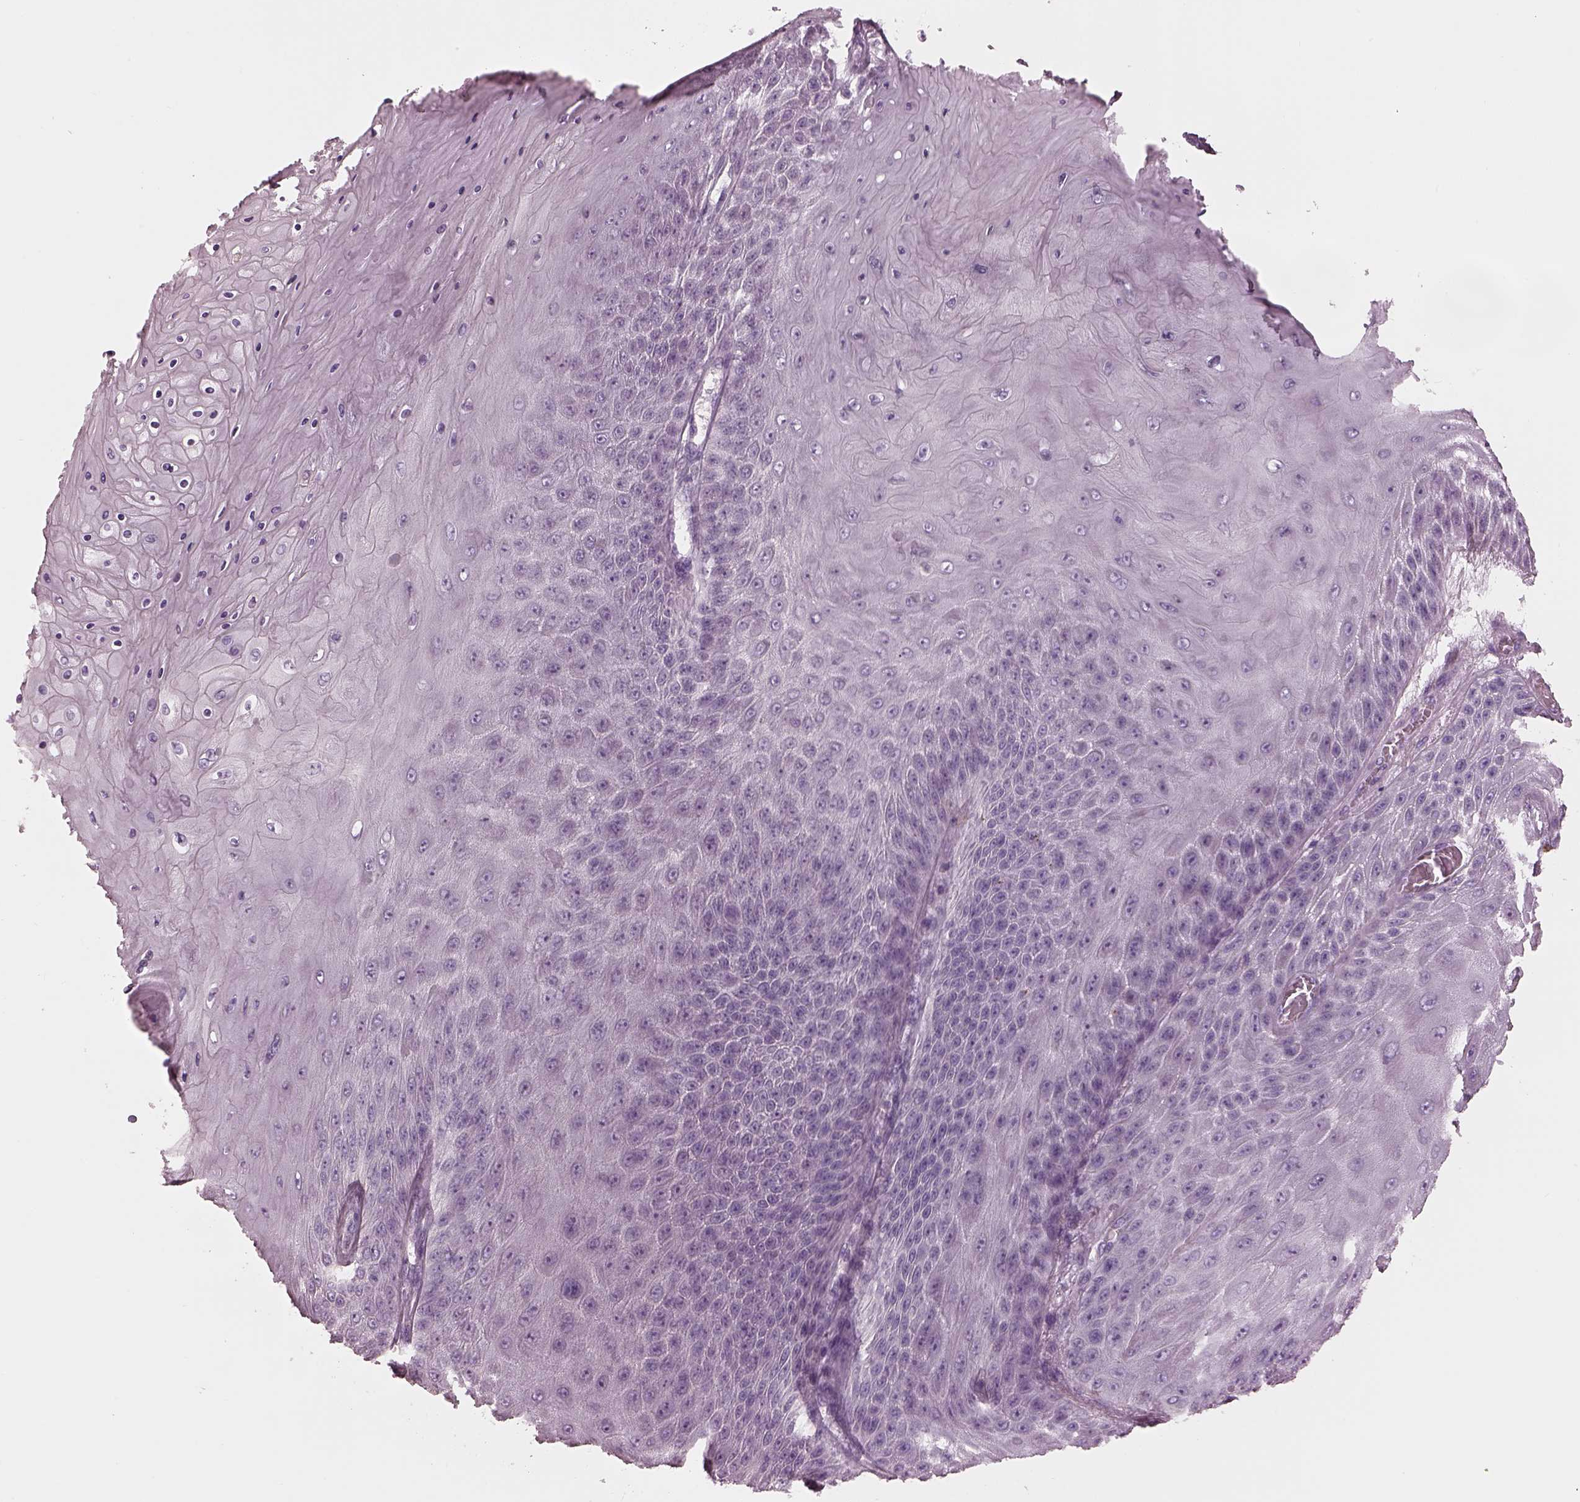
{"staining": {"intensity": "negative", "quantity": "none", "location": "none"}, "tissue": "skin cancer", "cell_type": "Tumor cells", "image_type": "cancer", "snomed": [{"axis": "morphology", "description": "Squamous cell carcinoma, NOS"}, {"axis": "topography", "description": "Skin"}], "caption": "A photomicrograph of human skin squamous cell carcinoma is negative for staining in tumor cells. The staining was performed using DAB to visualize the protein expression in brown, while the nuclei were stained in blue with hematoxylin (Magnification: 20x).", "gene": "MIA", "patient": {"sex": "male", "age": 62}}